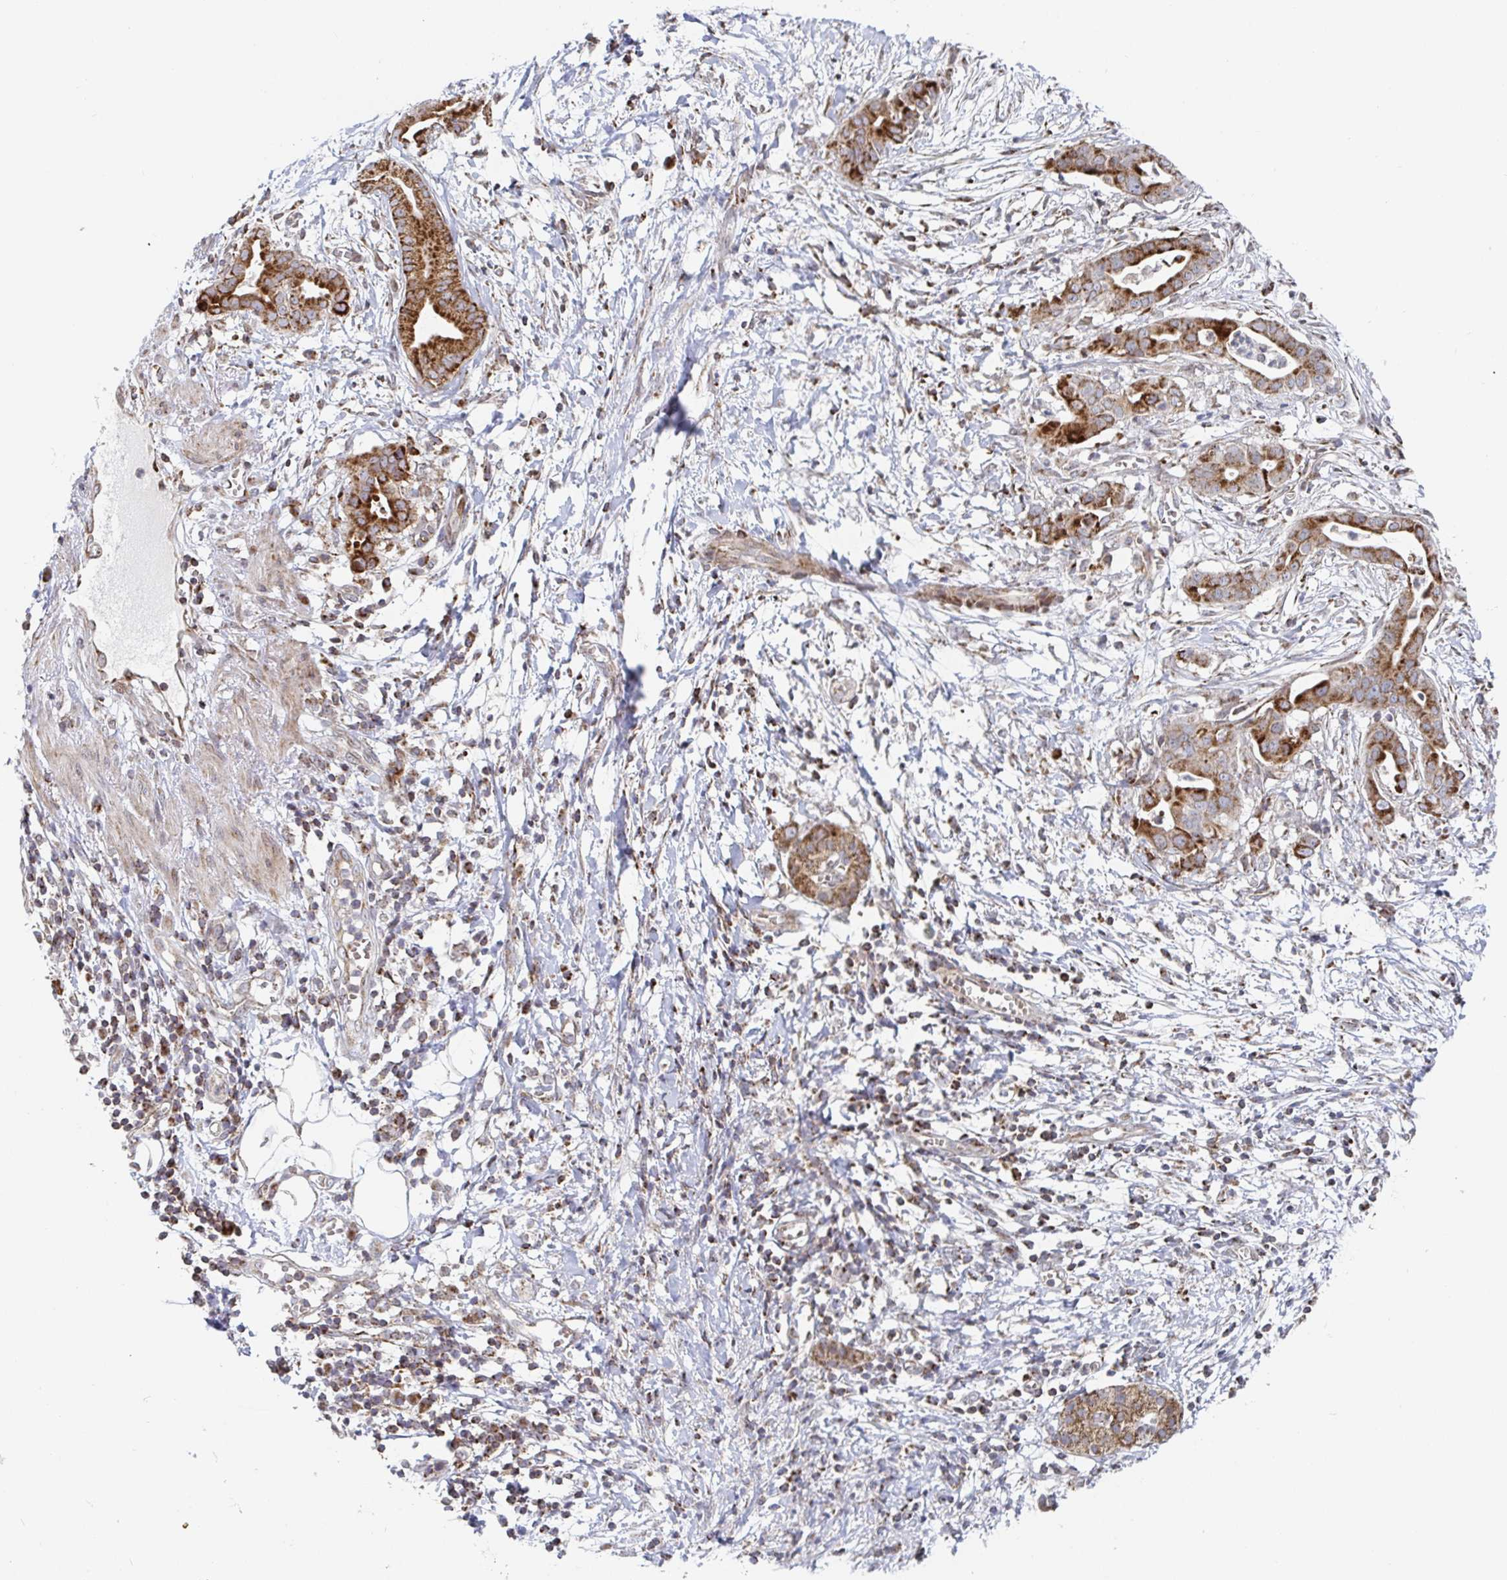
{"staining": {"intensity": "strong", "quantity": ">75%", "location": "cytoplasmic/membranous"}, "tissue": "pancreatic cancer", "cell_type": "Tumor cells", "image_type": "cancer", "snomed": [{"axis": "morphology", "description": "Adenocarcinoma, NOS"}, {"axis": "topography", "description": "Pancreas"}], "caption": "The micrograph shows a brown stain indicating the presence of a protein in the cytoplasmic/membranous of tumor cells in pancreatic cancer.", "gene": "STARD8", "patient": {"sex": "male", "age": 61}}